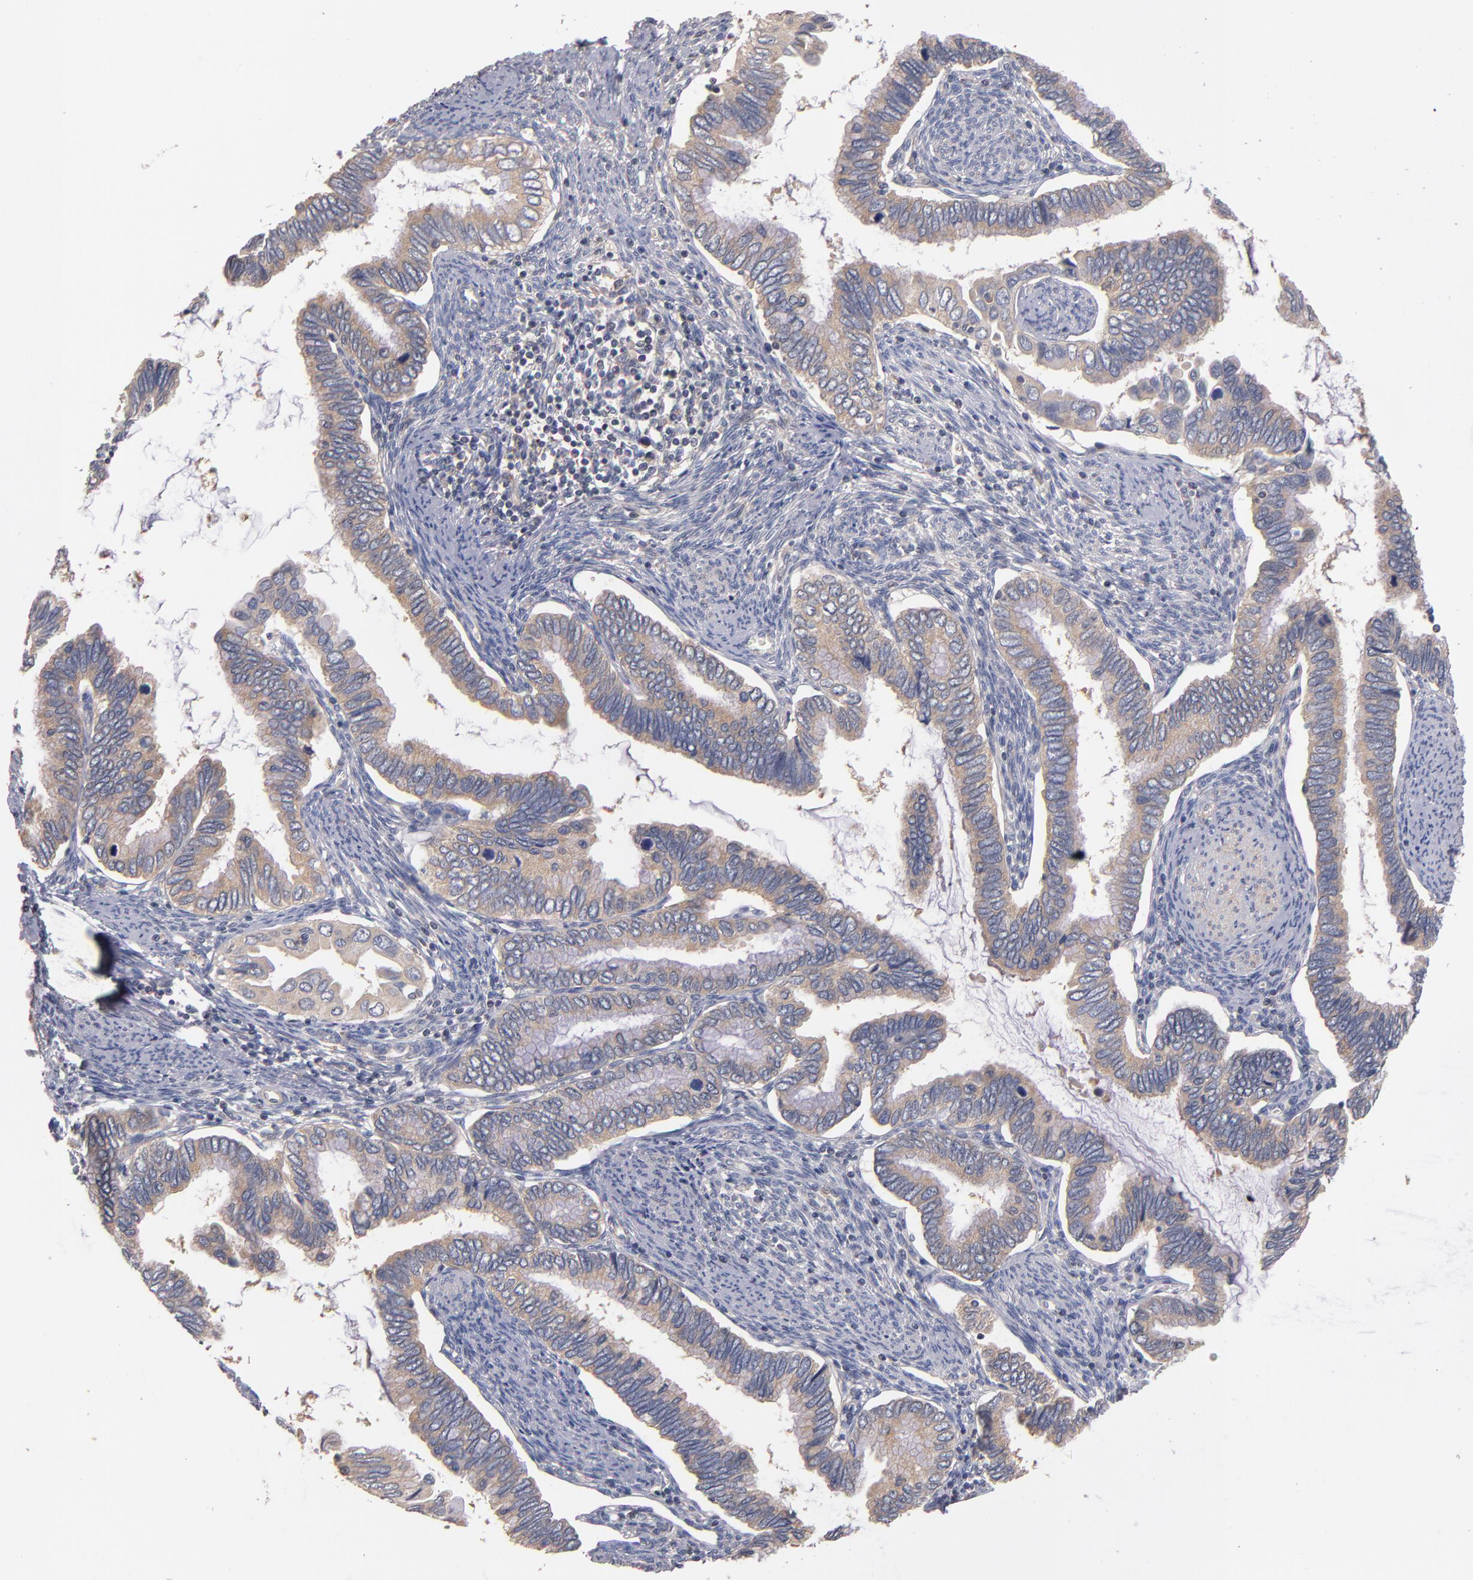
{"staining": {"intensity": "weak", "quantity": ">75%", "location": "cytoplasmic/membranous"}, "tissue": "cervical cancer", "cell_type": "Tumor cells", "image_type": "cancer", "snomed": [{"axis": "morphology", "description": "Adenocarcinoma, NOS"}, {"axis": "topography", "description": "Cervix"}], "caption": "An immunohistochemistry micrograph of neoplastic tissue is shown. Protein staining in brown highlights weak cytoplasmic/membranous positivity in adenocarcinoma (cervical) within tumor cells.", "gene": "DACT1", "patient": {"sex": "female", "age": 49}}